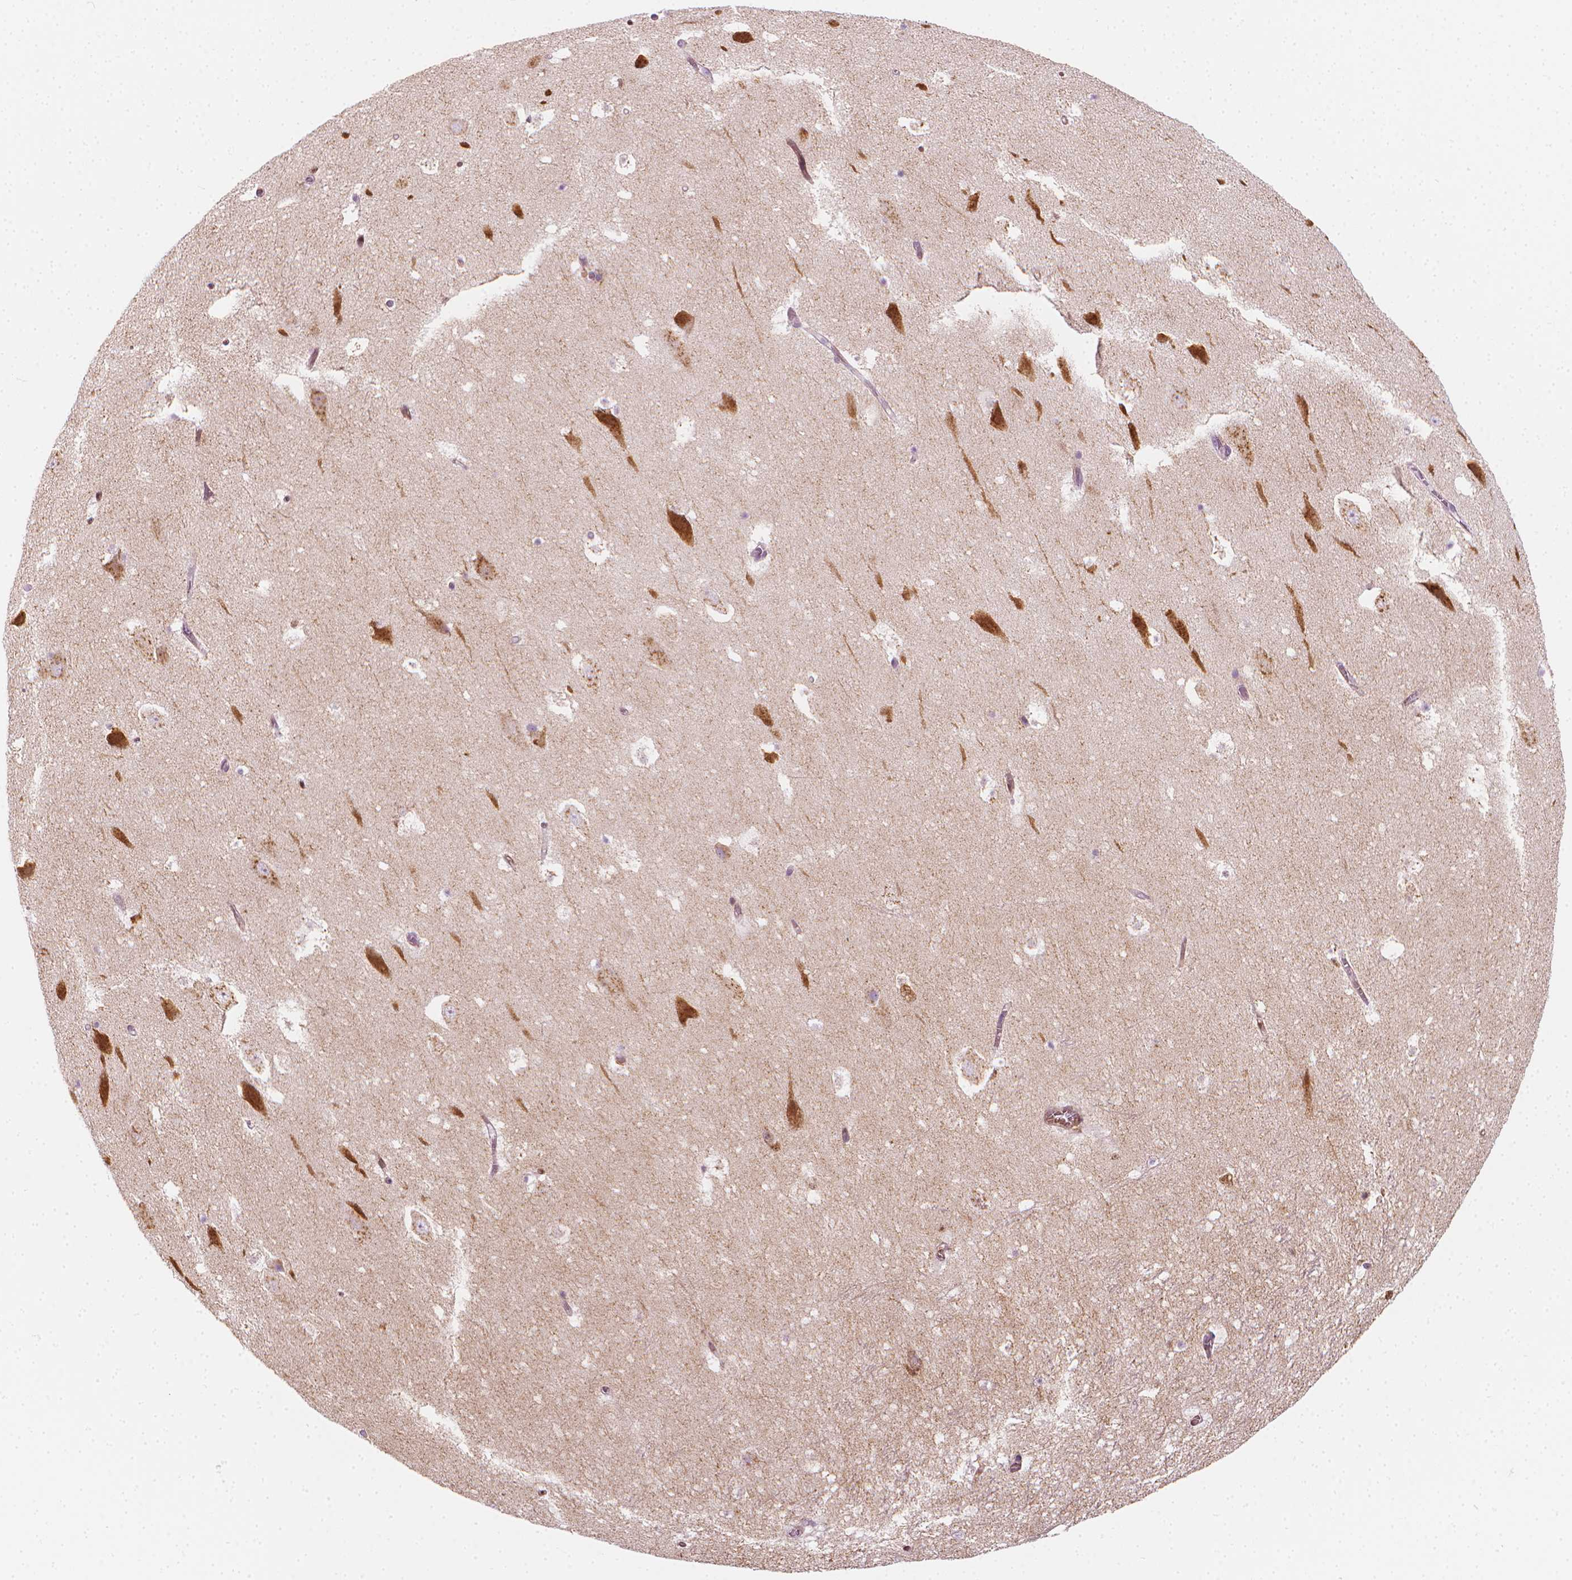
{"staining": {"intensity": "weak", "quantity": "<25%", "location": "cytoplasmic/membranous"}, "tissue": "hippocampus", "cell_type": "Glial cells", "image_type": "normal", "snomed": [{"axis": "morphology", "description": "Normal tissue, NOS"}, {"axis": "topography", "description": "Hippocampus"}], "caption": "Immunohistochemistry micrograph of benign human hippocampus stained for a protein (brown), which displays no staining in glial cells.", "gene": "SCG3", "patient": {"sex": "female", "age": 42}}